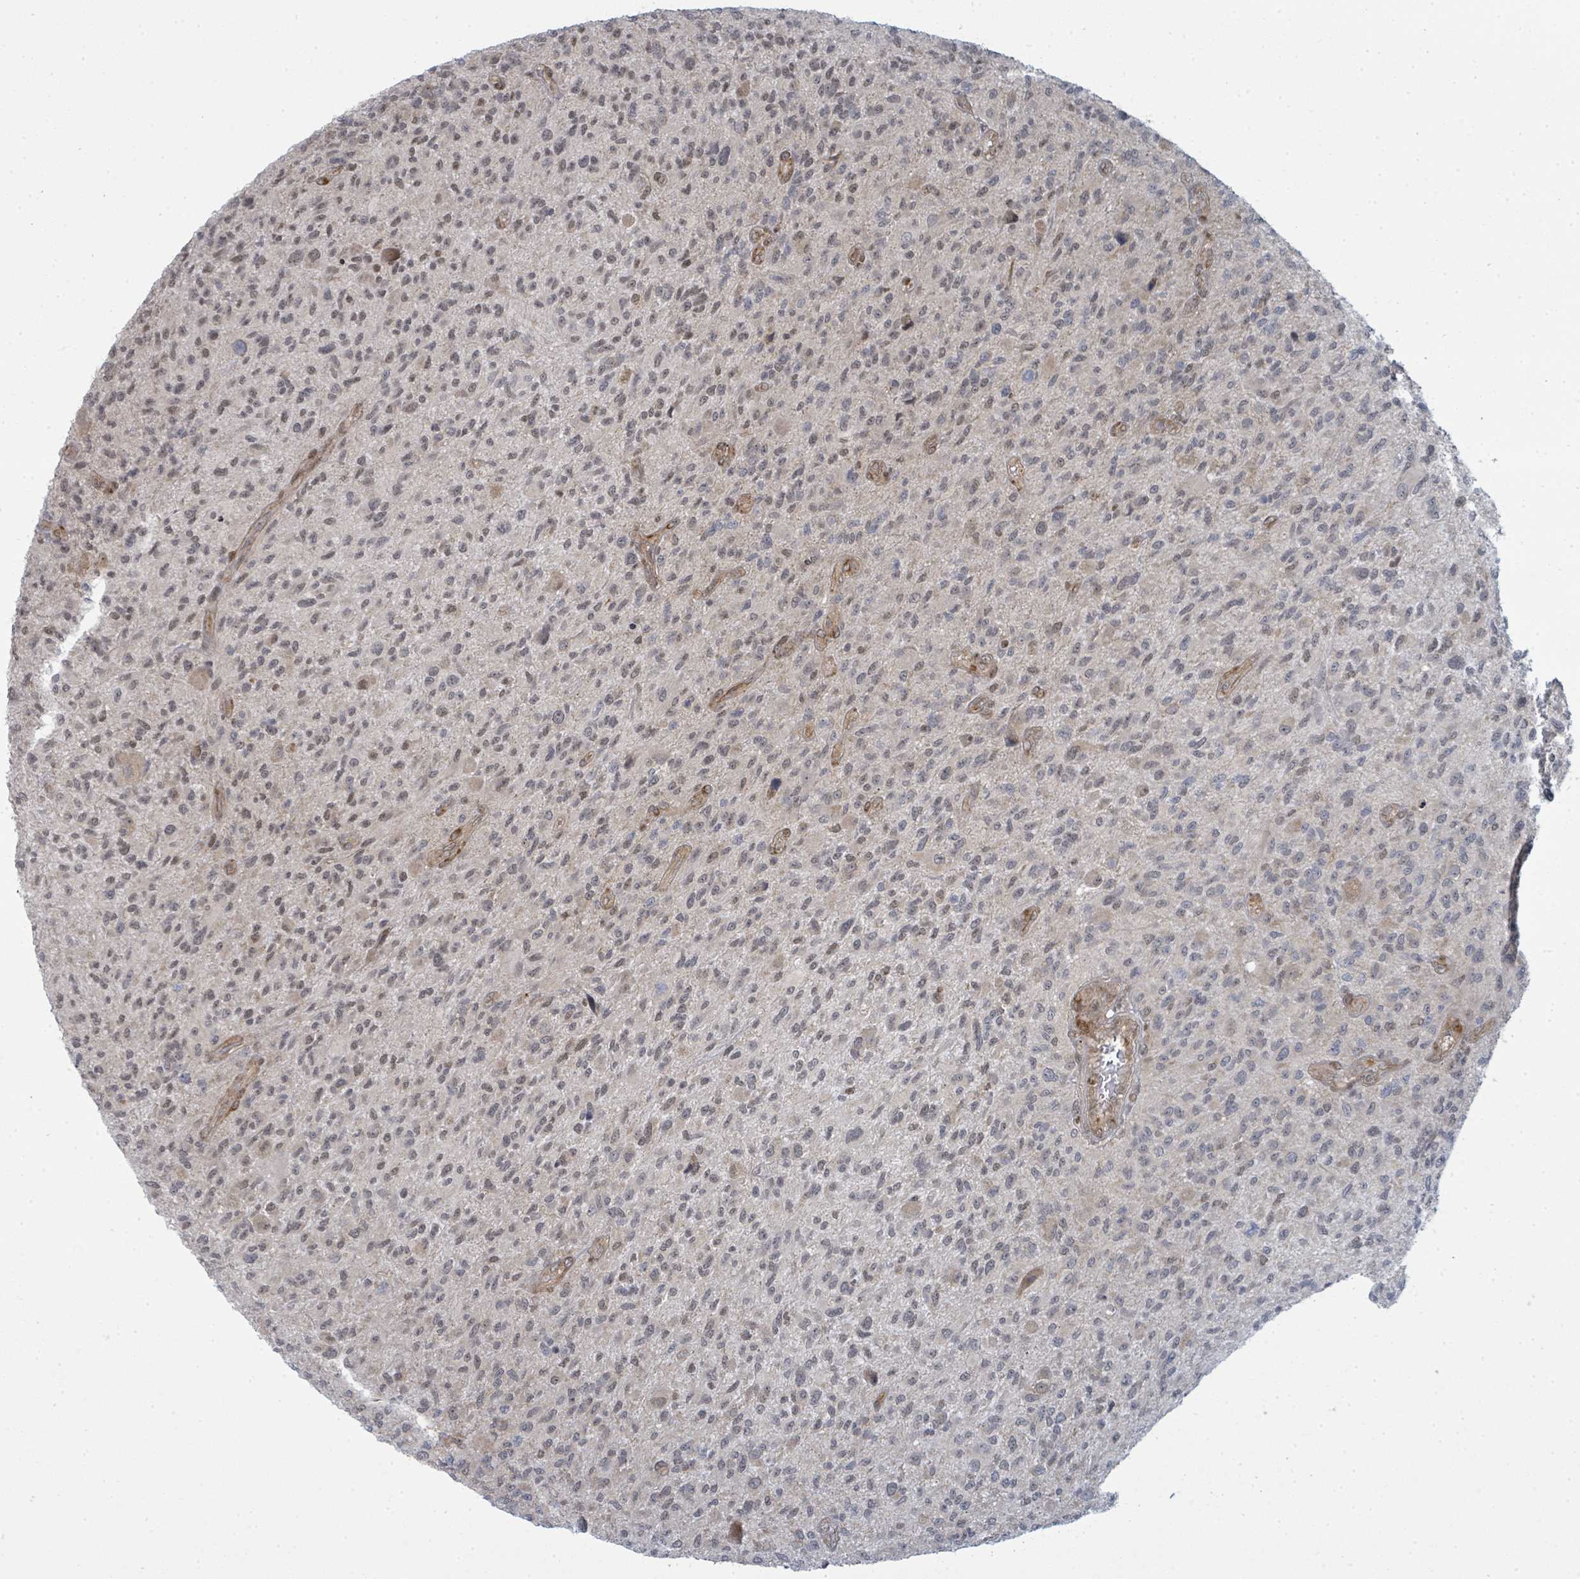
{"staining": {"intensity": "negative", "quantity": "none", "location": "none"}, "tissue": "glioma", "cell_type": "Tumor cells", "image_type": "cancer", "snomed": [{"axis": "morphology", "description": "Glioma, malignant, High grade"}, {"axis": "topography", "description": "Brain"}], "caption": "A micrograph of human glioma is negative for staining in tumor cells.", "gene": "PSMG2", "patient": {"sex": "male", "age": 47}}